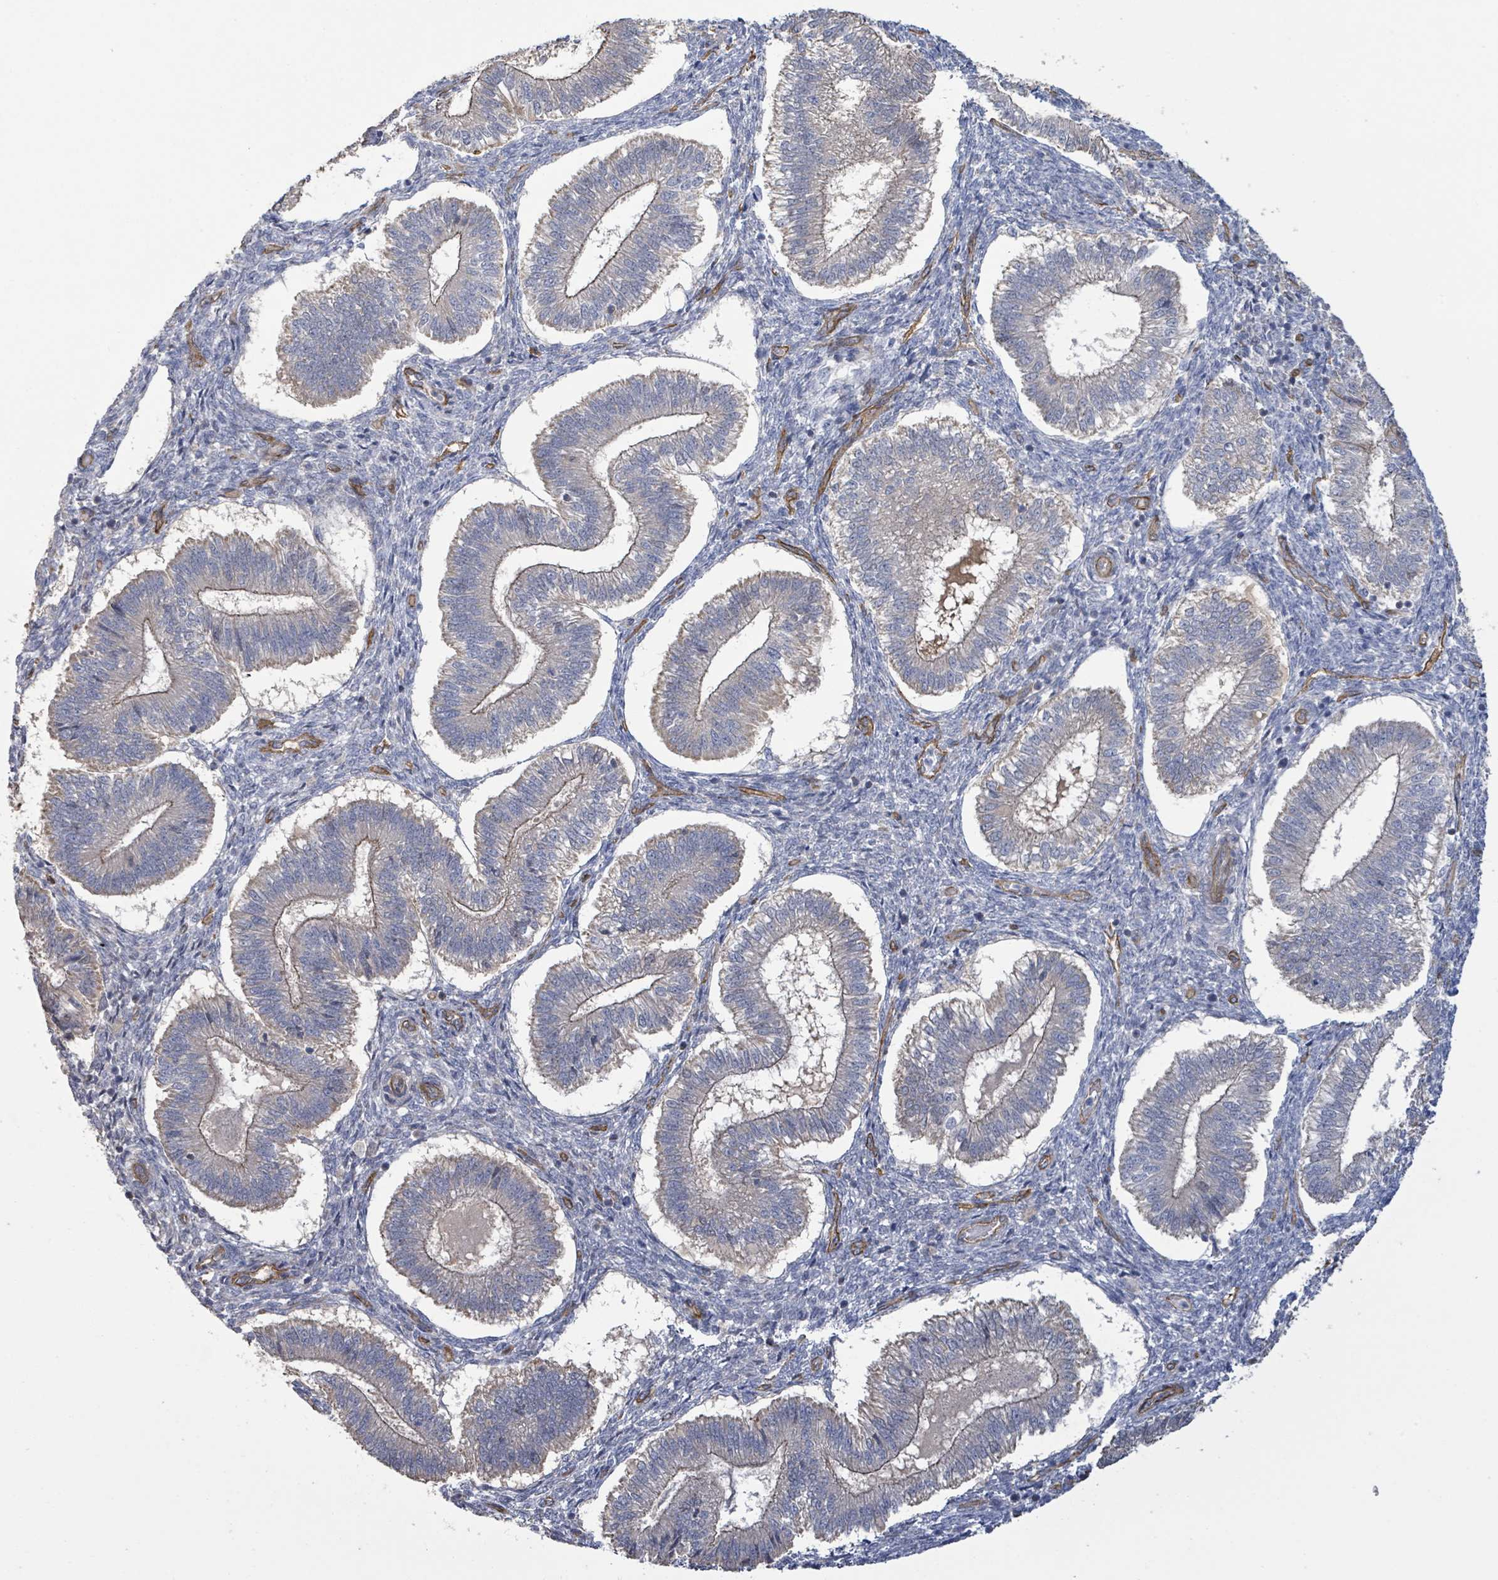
{"staining": {"intensity": "negative", "quantity": "none", "location": "none"}, "tissue": "endometrium", "cell_type": "Cells in endometrial stroma", "image_type": "normal", "snomed": [{"axis": "morphology", "description": "Normal tissue, NOS"}, {"axis": "topography", "description": "Endometrium"}], "caption": "IHC of unremarkable endometrium demonstrates no staining in cells in endometrial stroma.", "gene": "KANK3", "patient": {"sex": "female", "age": 25}}